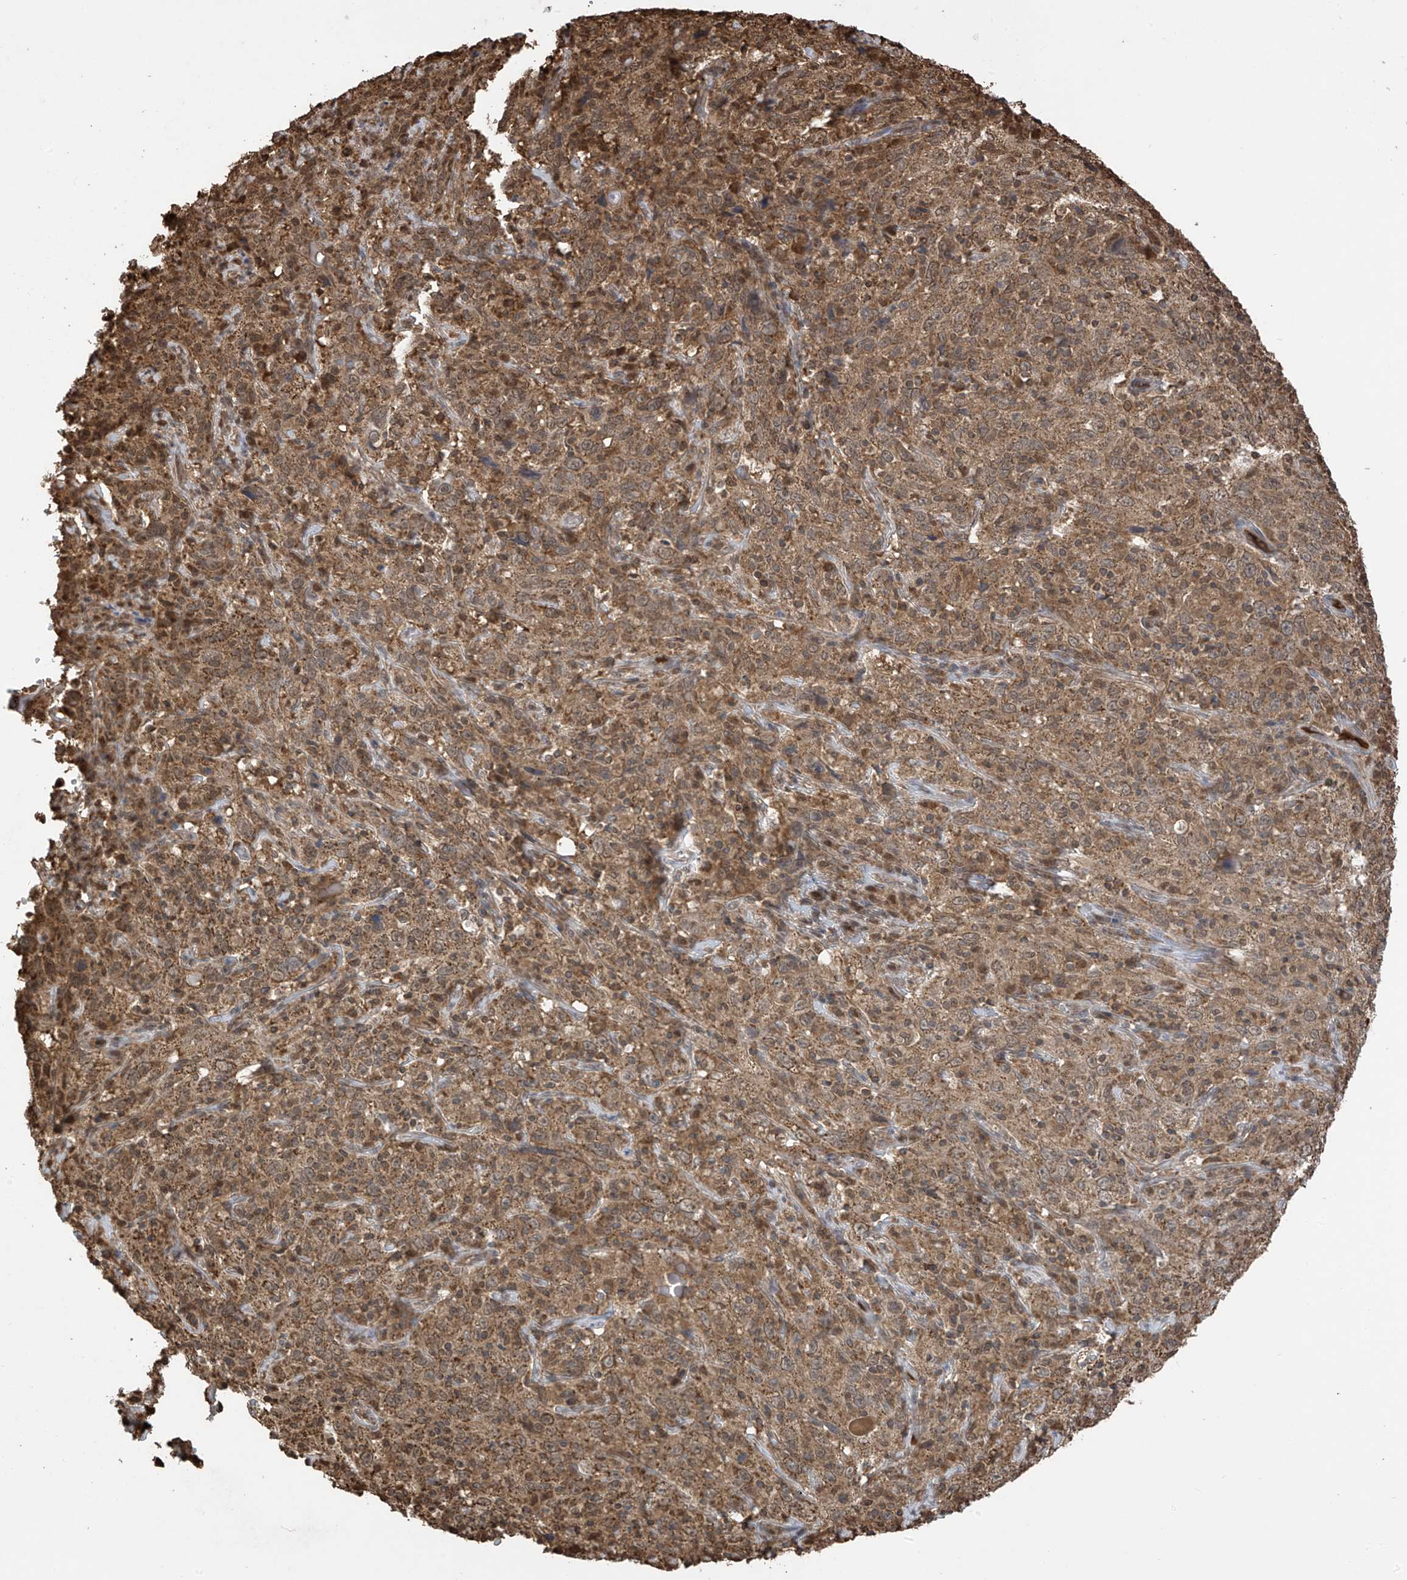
{"staining": {"intensity": "moderate", "quantity": ">75%", "location": "cytoplasmic/membranous"}, "tissue": "cervical cancer", "cell_type": "Tumor cells", "image_type": "cancer", "snomed": [{"axis": "morphology", "description": "Squamous cell carcinoma, NOS"}, {"axis": "topography", "description": "Cervix"}], "caption": "Human squamous cell carcinoma (cervical) stained with a brown dye shows moderate cytoplasmic/membranous positive staining in about >75% of tumor cells.", "gene": "PNPT1", "patient": {"sex": "female", "age": 46}}